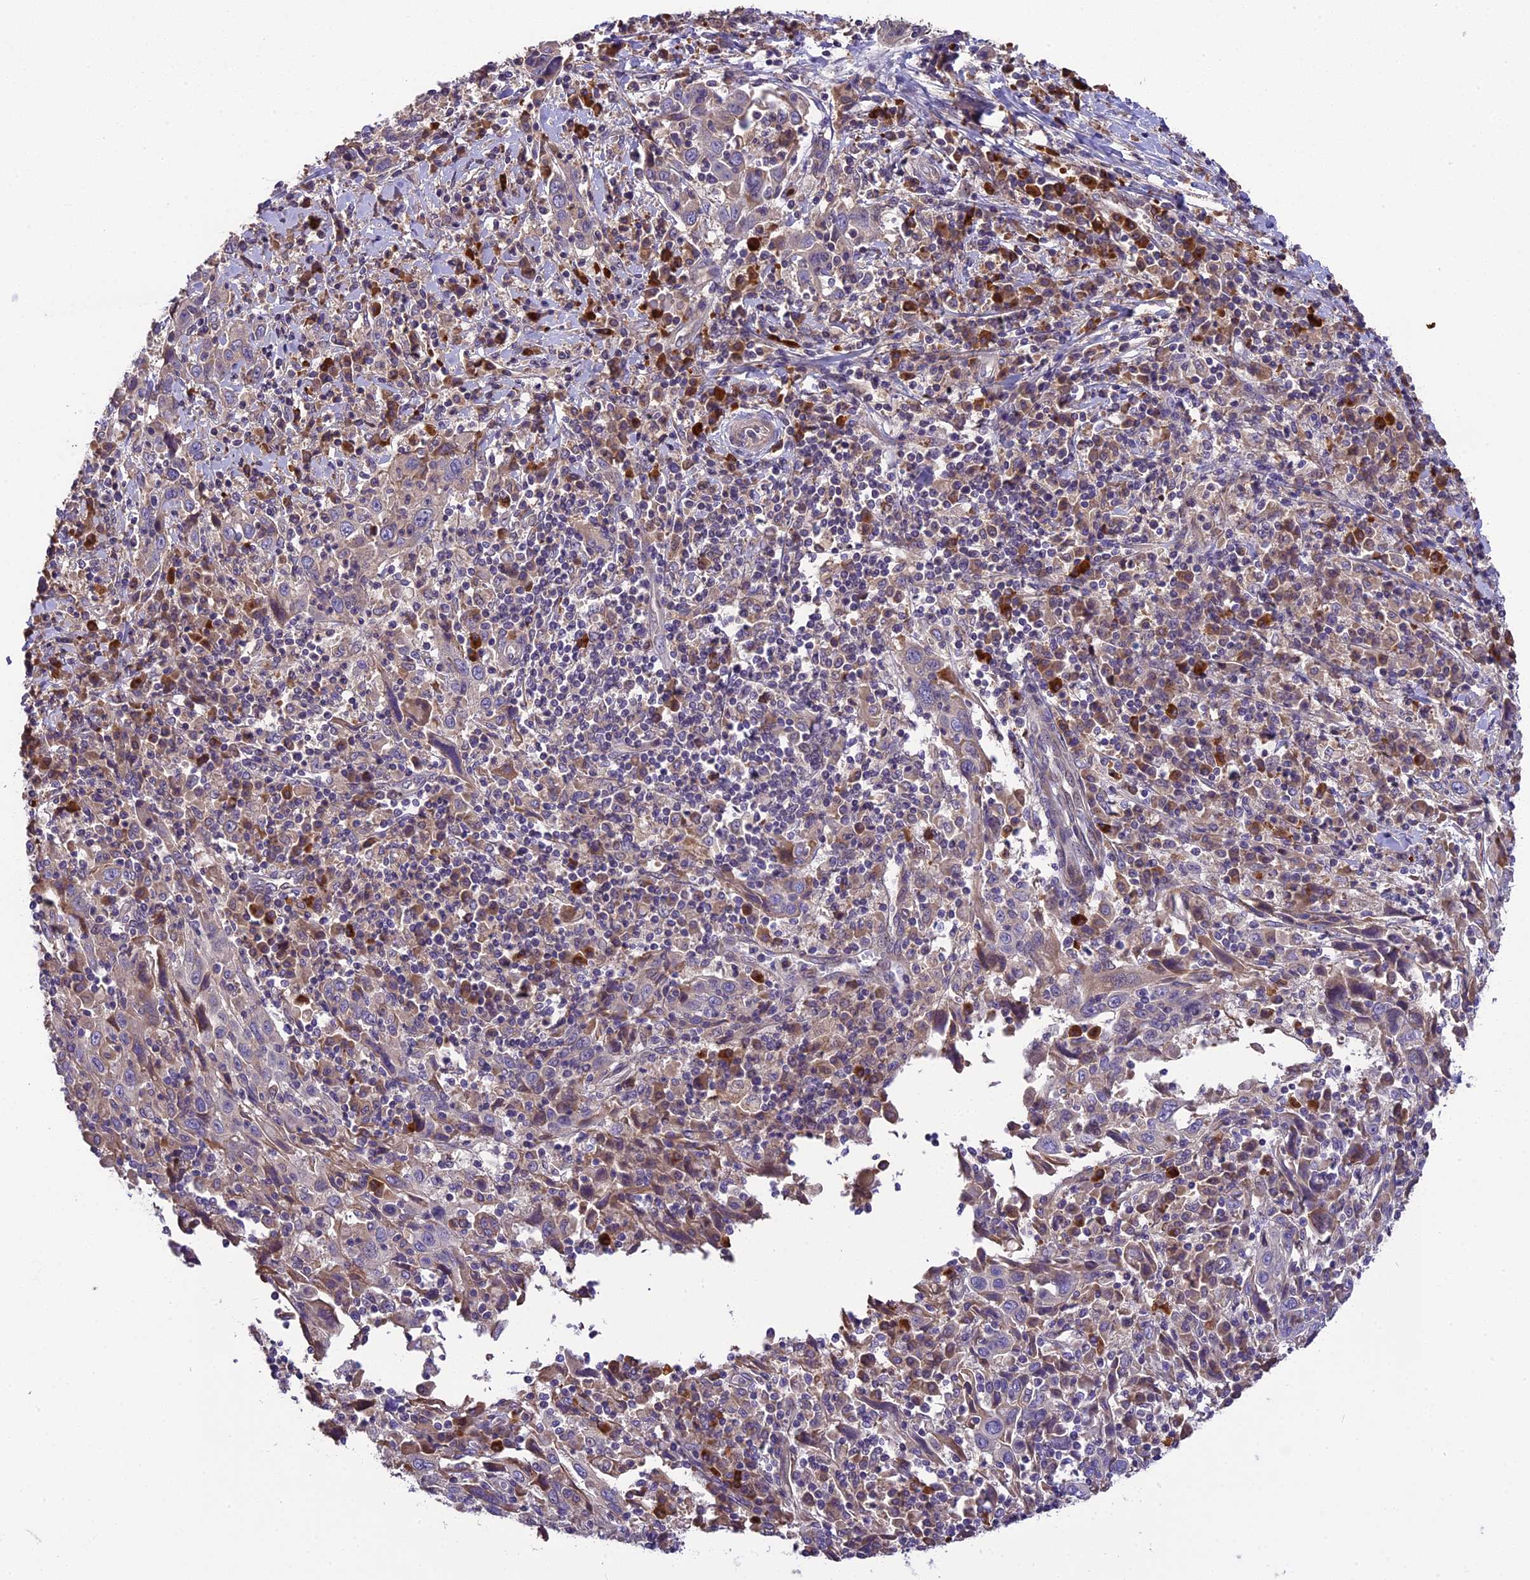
{"staining": {"intensity": "weak", "quantity": "25%-75%", "location": "cytoplasmic/membranous"}, "tissue": "cervical cancer", "cell_type": "Tumor cells", "image_type": "cancer", "snomed": [{"axis": "morphology", "description": "Squamous cell carcinoma, NOS"}, {"axis": "topography", "description": "Cervix"}], "caption": "Human squamous cell carcinoma (cervical) stained with a protein marker displays weak staining in tumor cells.", "gene": "ABCC10", "patient": {"sex": "female", "age": 46}}